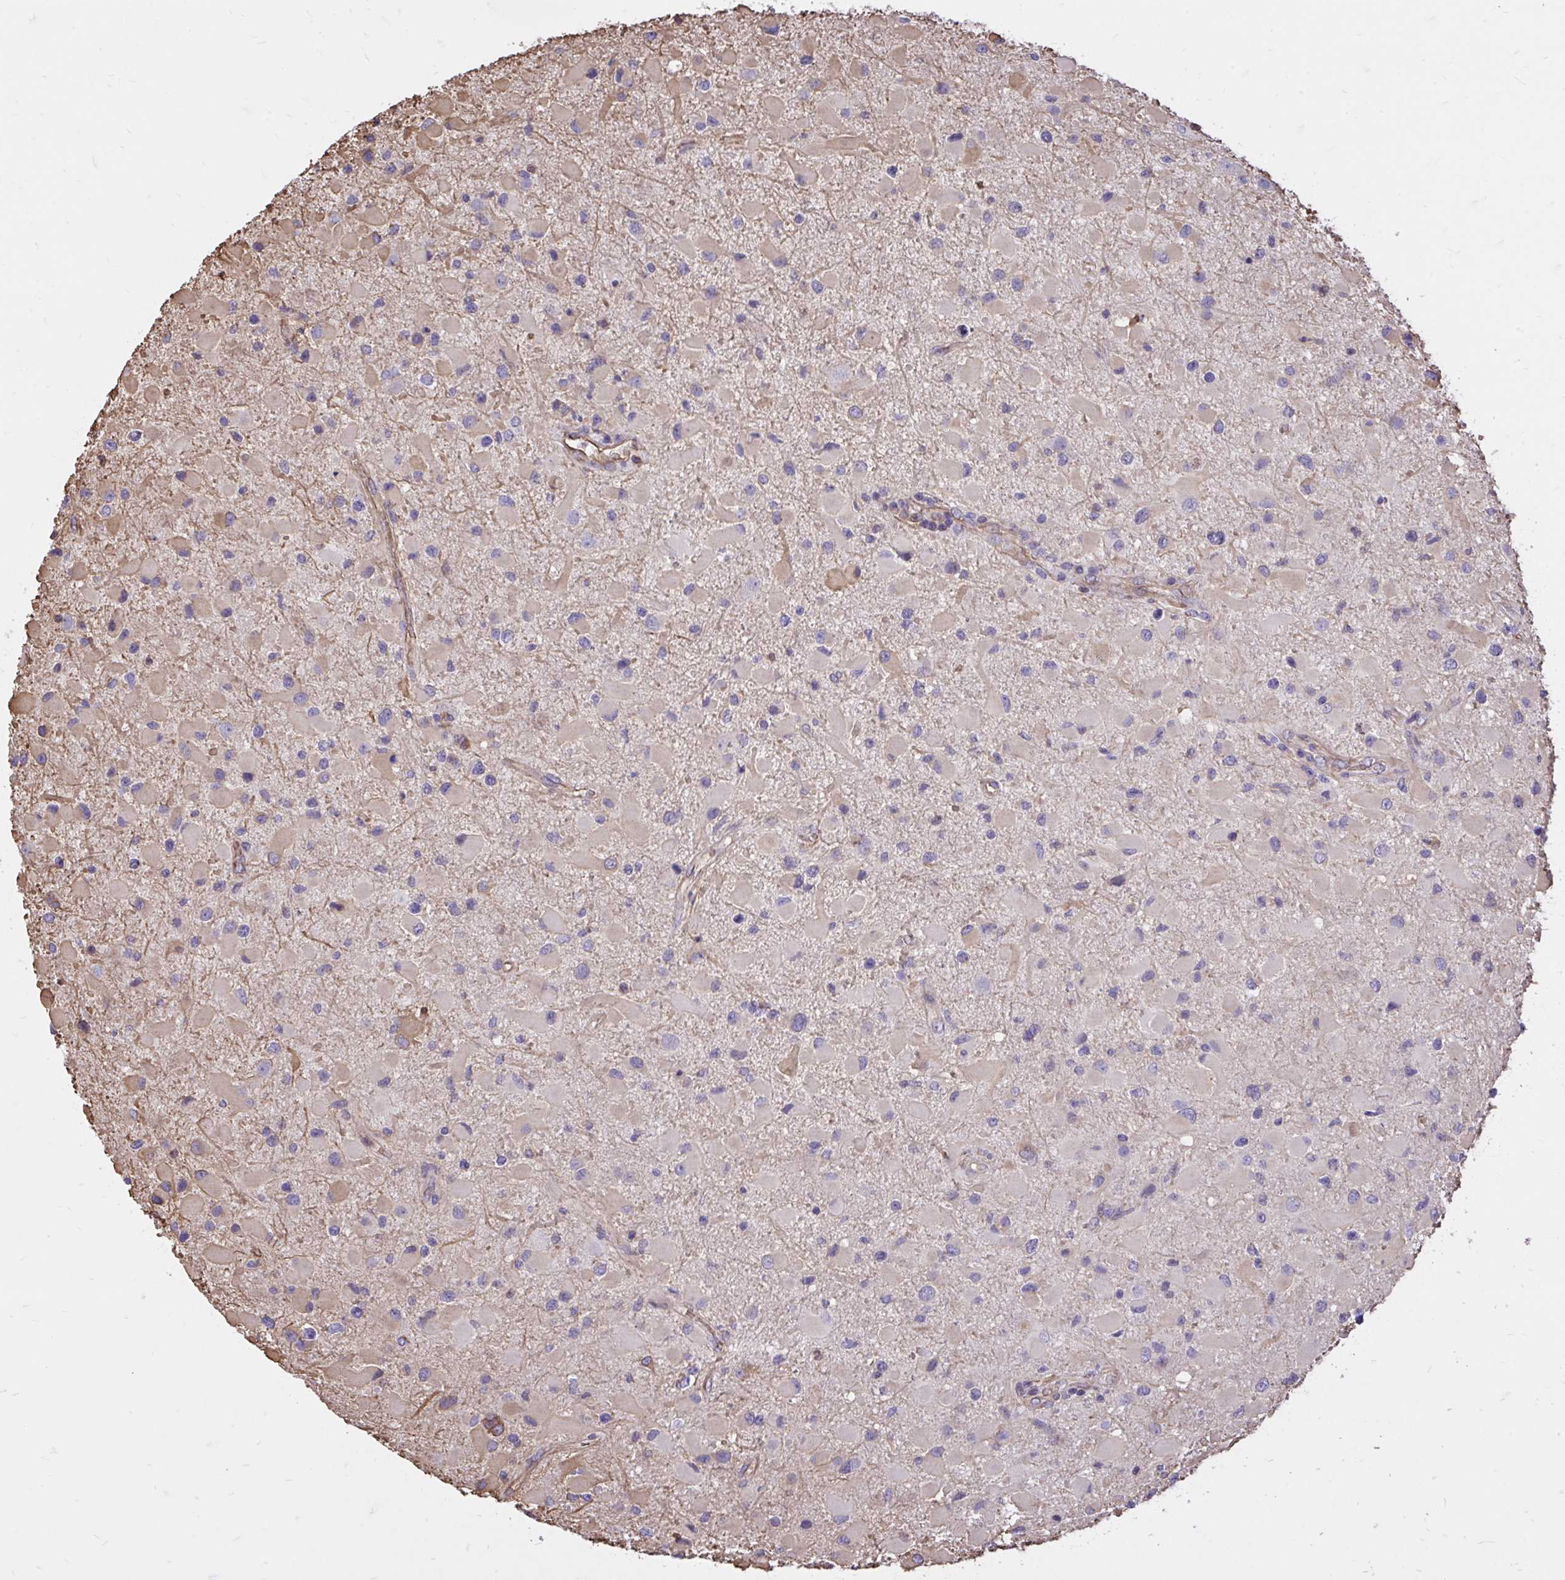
{"staining": {"intensity": "negative", "quantity": "none", "location": "none"}, "tissue": "glioma", "cell_type": "Tumor cells", "image_type": "cancer", "snomed": [{"axis": "morphology", "description": "Glioma, malignant, Low grade"}, {"axis": "topography", "description": "Brain"}], "caption": "A high-resolution micrograph shows immunohistochemistry (IHC) staining of malignant low-grade glioma, which exhibits no significant expression in tumor cells.", "gene": "RNF103", "patient": {"sex": "female", "age": 32}}